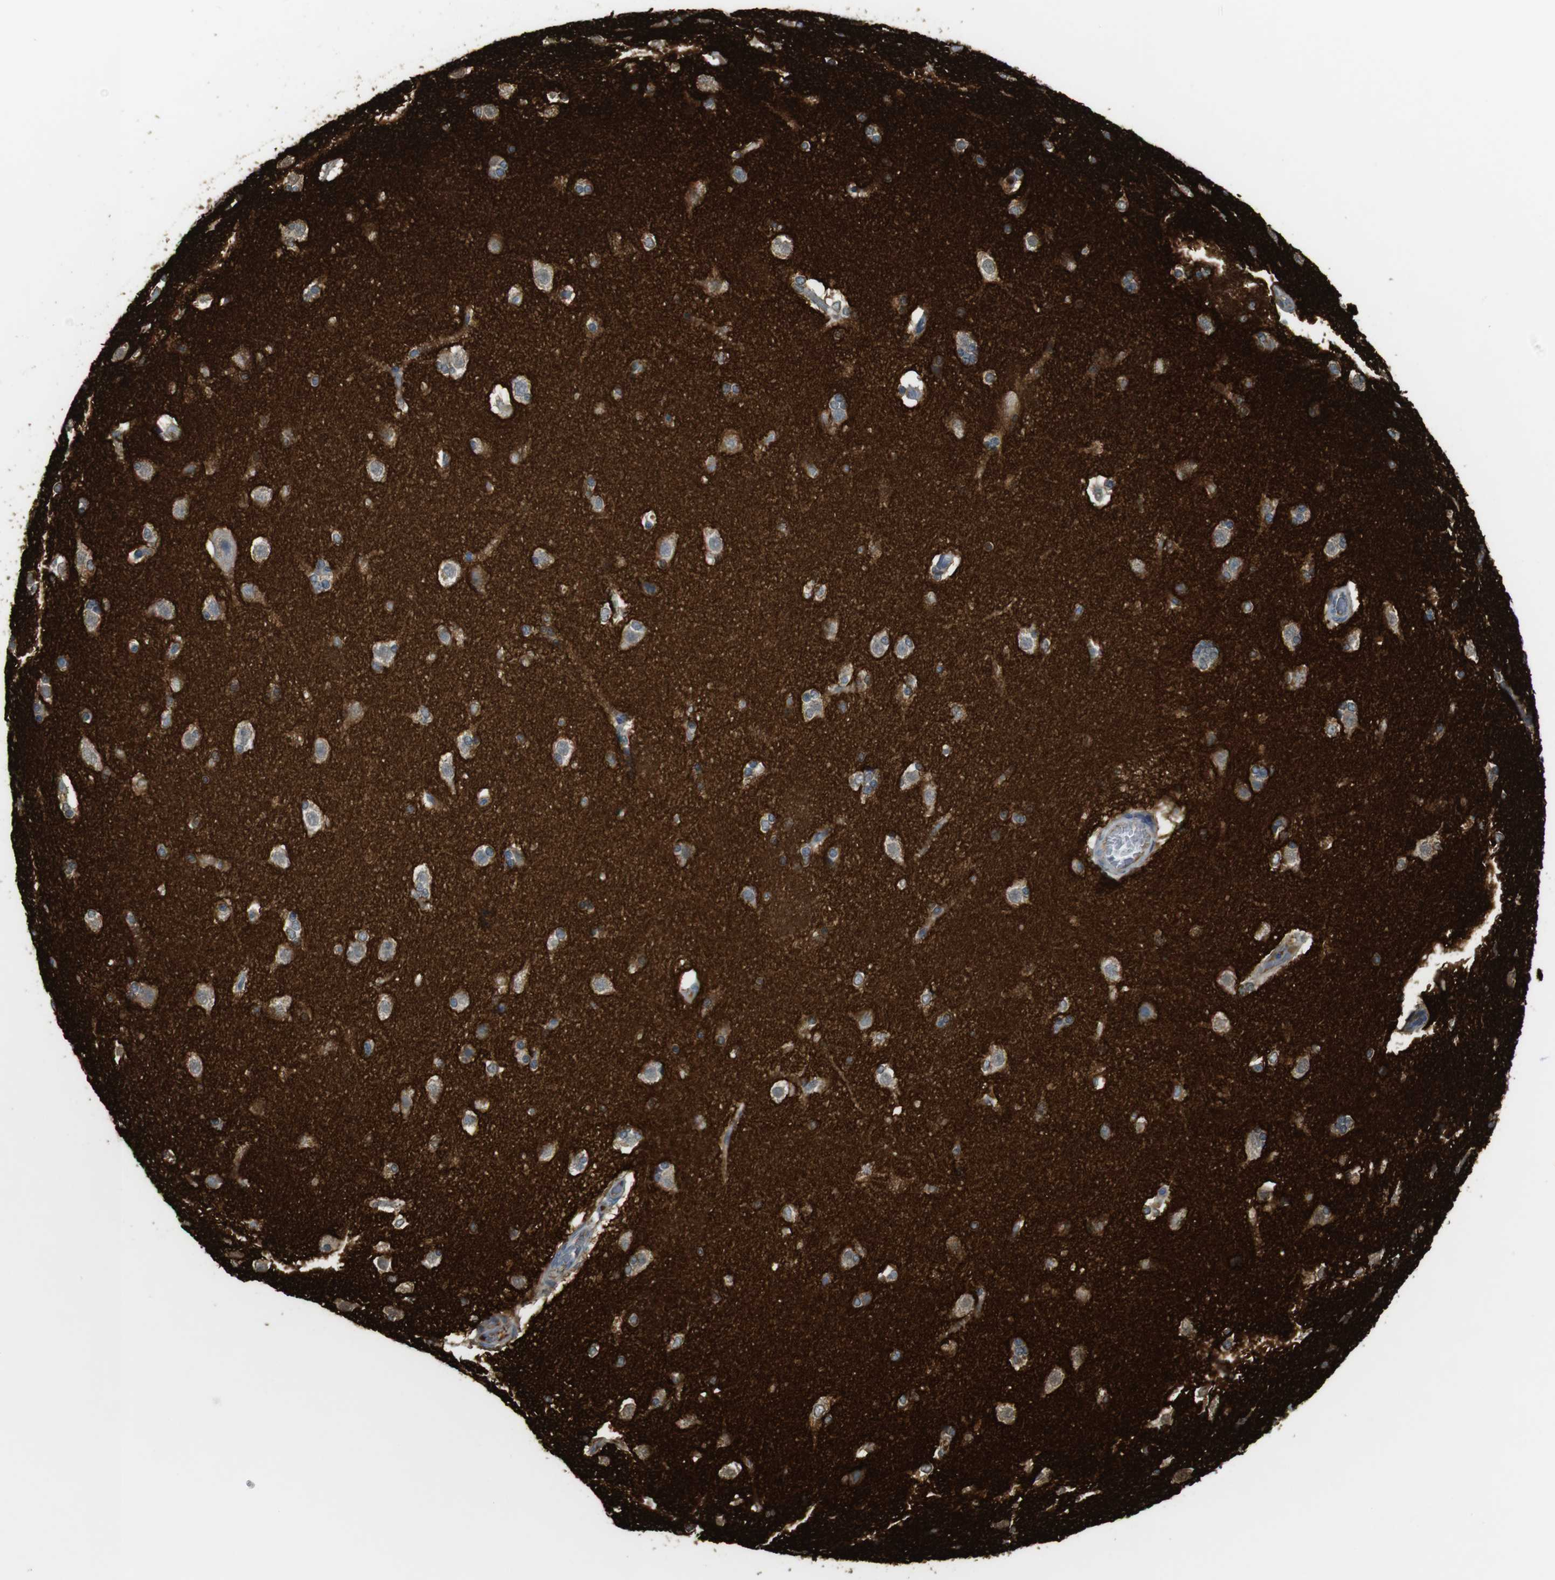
{"staining": {"intensity": "weak", "quantity": "<25%", "location": "cytoplasmic/membranous"}, "tissue": "caudate", "cell_type": "Glial cells", "image_type": "normal", "snomed": [{"axis": "morphology", "description": "Normal tissue, NOS"}, {"axis": "topography", "description": "Lateral ventricle wall"}], "caption": "An IHC micrograph of benign caudate is shown. There is no staining in glial cells of caudate. (DAB (3,3'-diaminobenzidine) immunohistochemistry, high magnification).", "gene": "SIRPA", "patient": {"sex": "female", "age": 19}}